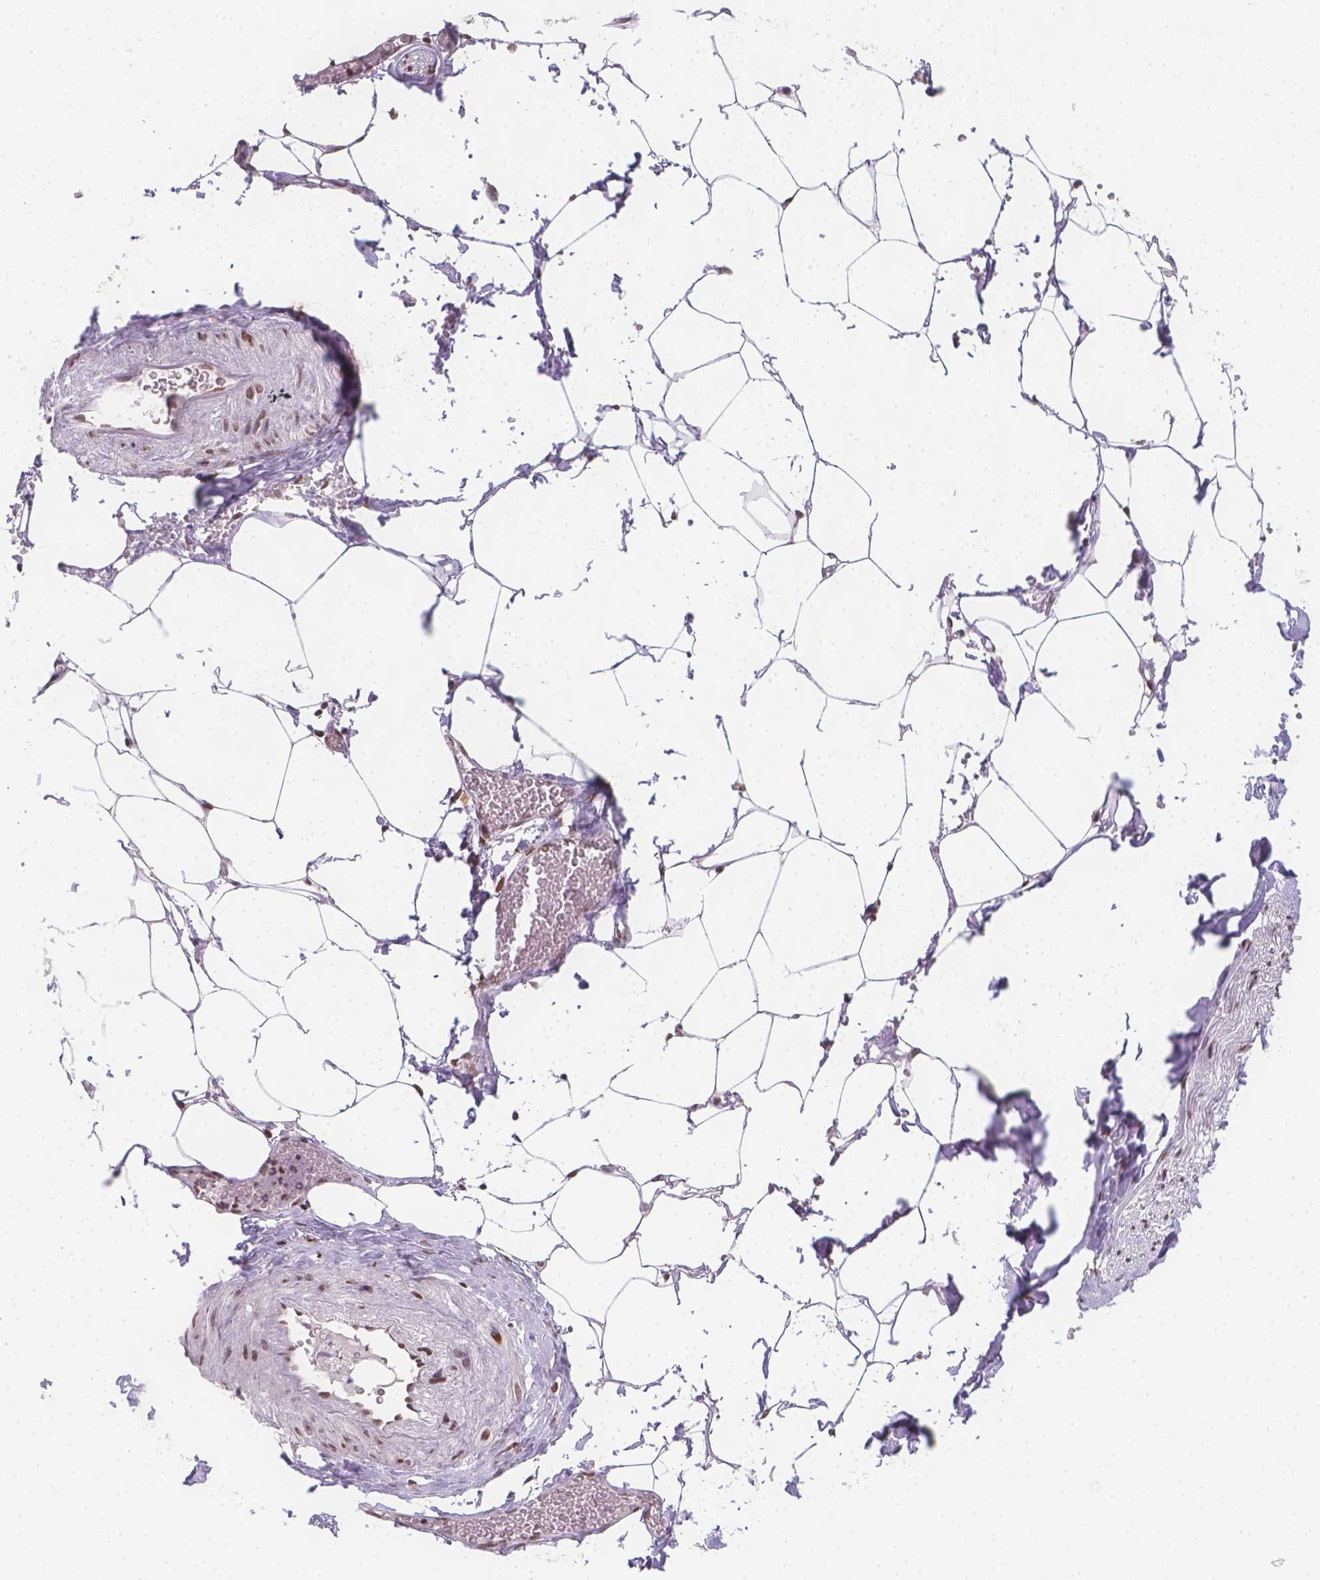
{"staining": {"intensity": "strong", "quantity": ">75%", "location": "nuclear"}, "tissue": "adipose tissue", "cell_type": "Adipocytes", "image_type": "normal", "snomed": [{"axis": "morphology", "description": "Normal tissue, NOS"}, {"axis": "topography", "description": "Prostate"}, {"axis": "topography", "description": "Peripheral nerve tissue"}], "caption": "Immunohistochemistry (IHC) (DAB) staining of unremarkable adipose tissue reveals strong nuclear protein expression in about >75% of adipocytes.", "gene": "FANCE", "patient": {"sex": "male", "age": 55}}